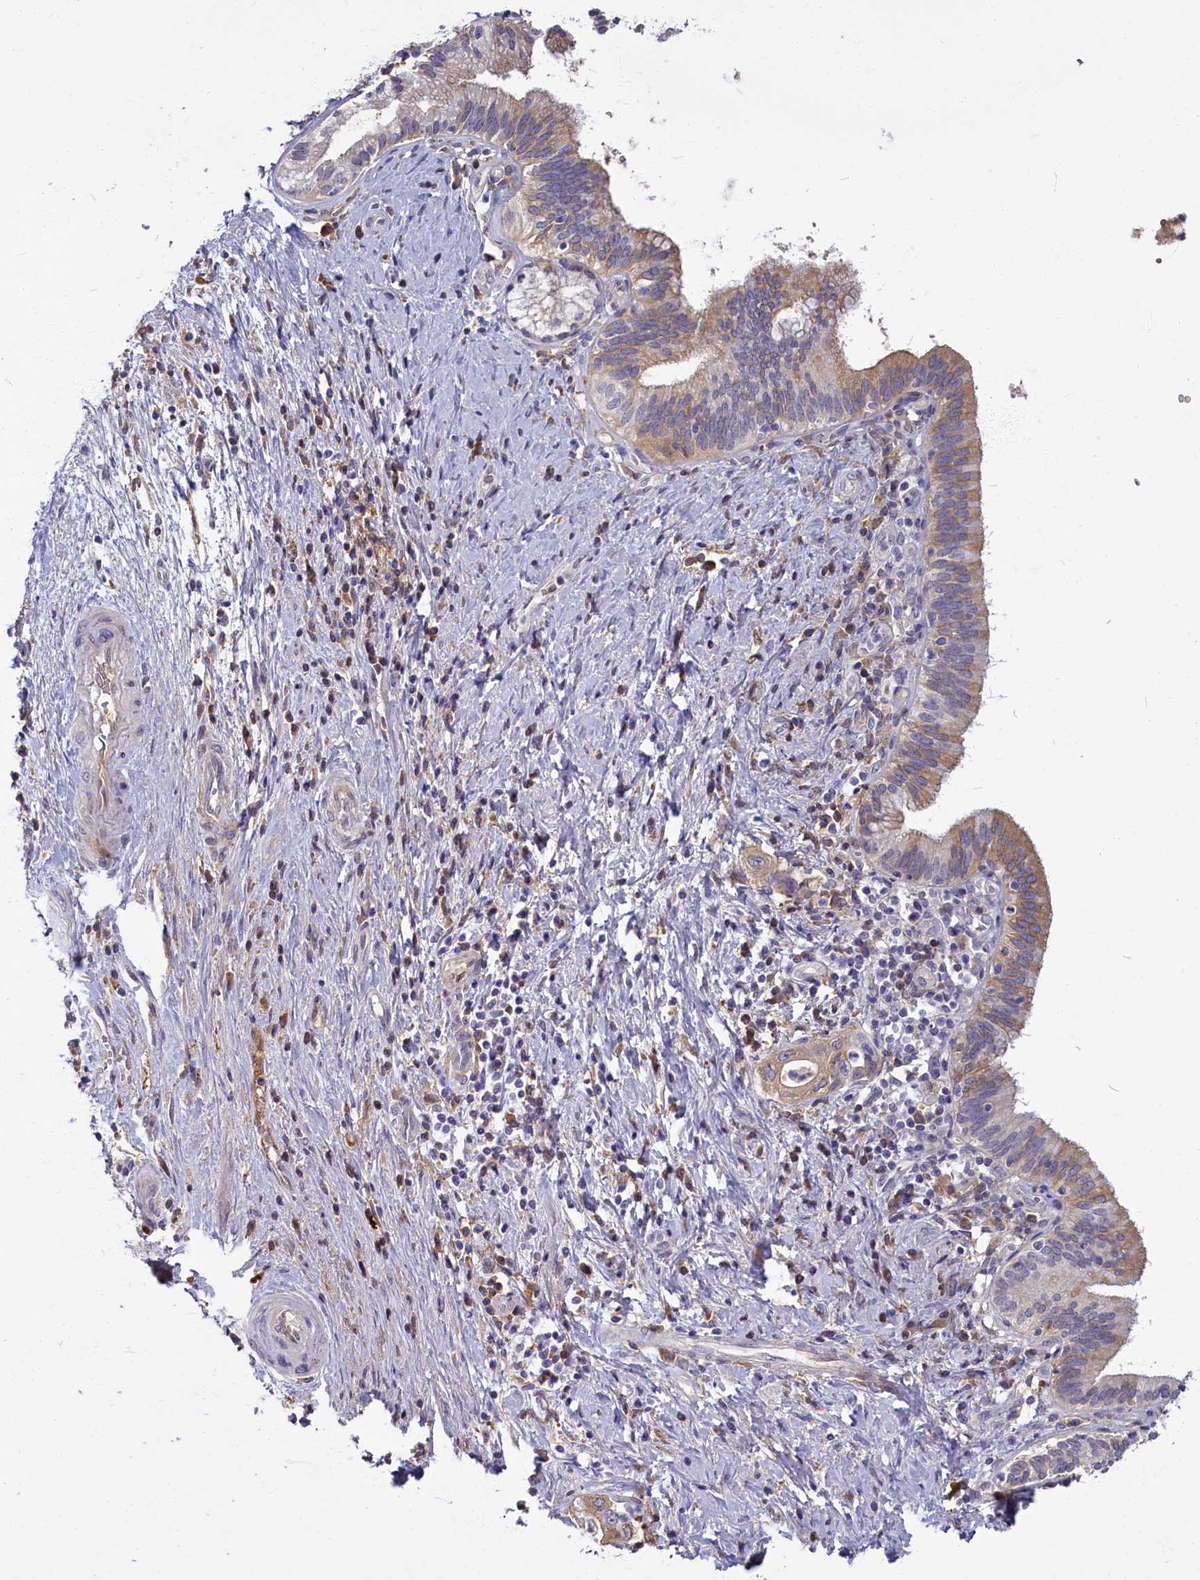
{"staining": {"intensity": "moderate", "quantity": ">75%", "location": "cytoplasmic/membranous"}, "tissue": "pancreatic cancer", "cell_type": "Tumor cells", "image_type": "cancer", "snomed": [{"axis": "morphology", "description": "Adenocarcinoma, NOS"}, {"axis": "topography", "description": "Pancreas"}], "caption": "Immunohistochemical staining of pancreatic cancer (adenocarcinoma) exhibits moderate cytoplasmic/membranous protein staining in about >75% of tumor cells. (brown staining indicates protein expression, while blue staining denotes nuclei).", "gene": "SV2C", "patient": {"sex": "female", "age": 73}}